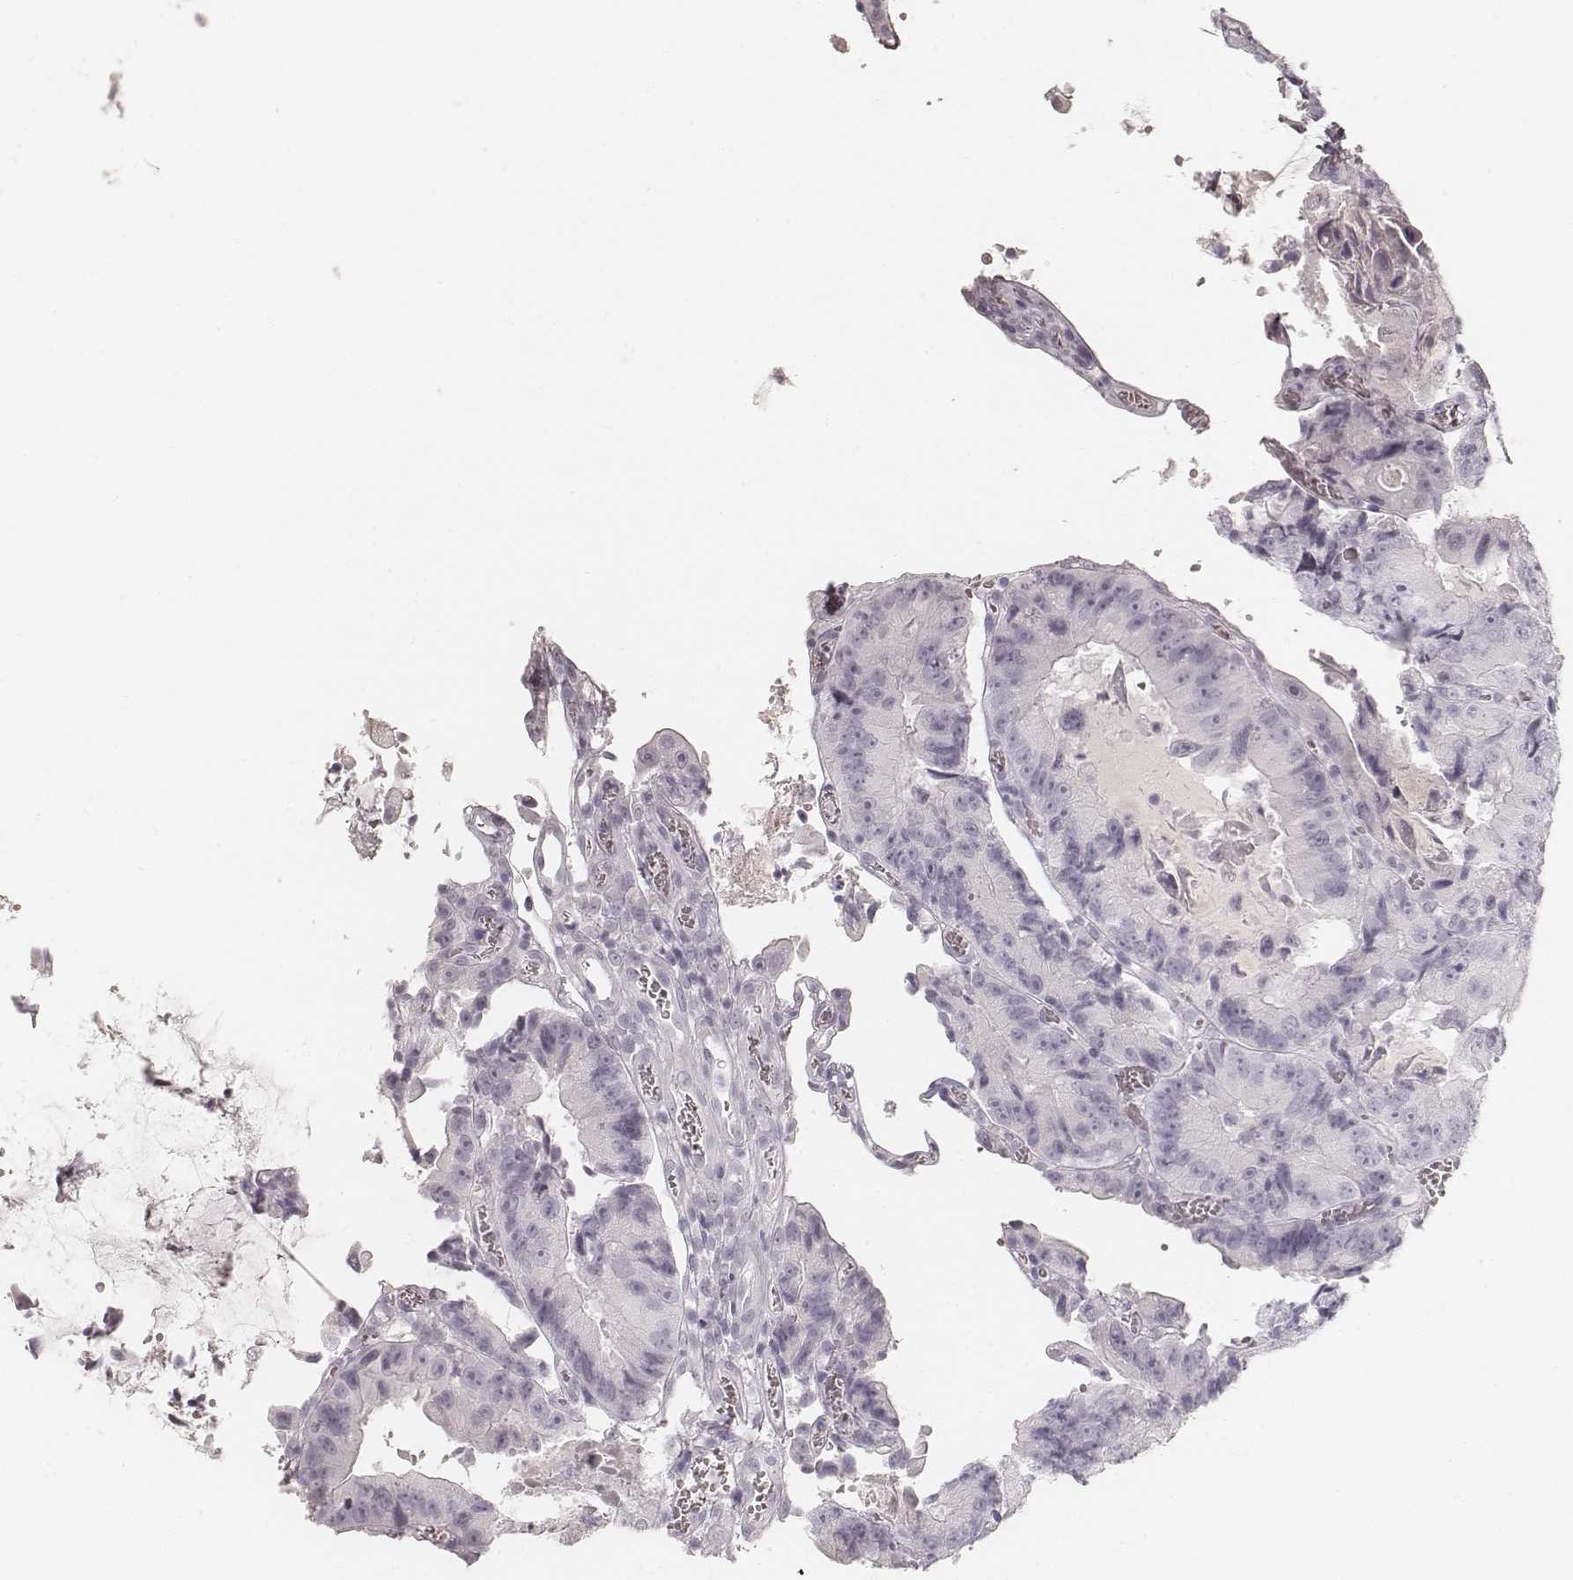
{"staining": {"intensity": "negative", "quantity": "none", "location": "none"}, "tissue": "colorectal cancer", "cell_type": "Tumor cells", "image_type": "cancer", "snomed": [{"axis": "morphology", "description": "Adenocarcinoma, NOS"}, {"axis": "topography", "description": "Colon"}], "caption": "IHC image of neoplastic tissue: colorectal adenocarcinoma stained with DAB demonstrates no significant protein staining in tumor cells.", "gene": "KRT34", "patient": {"sex": "female", "age": 86}}